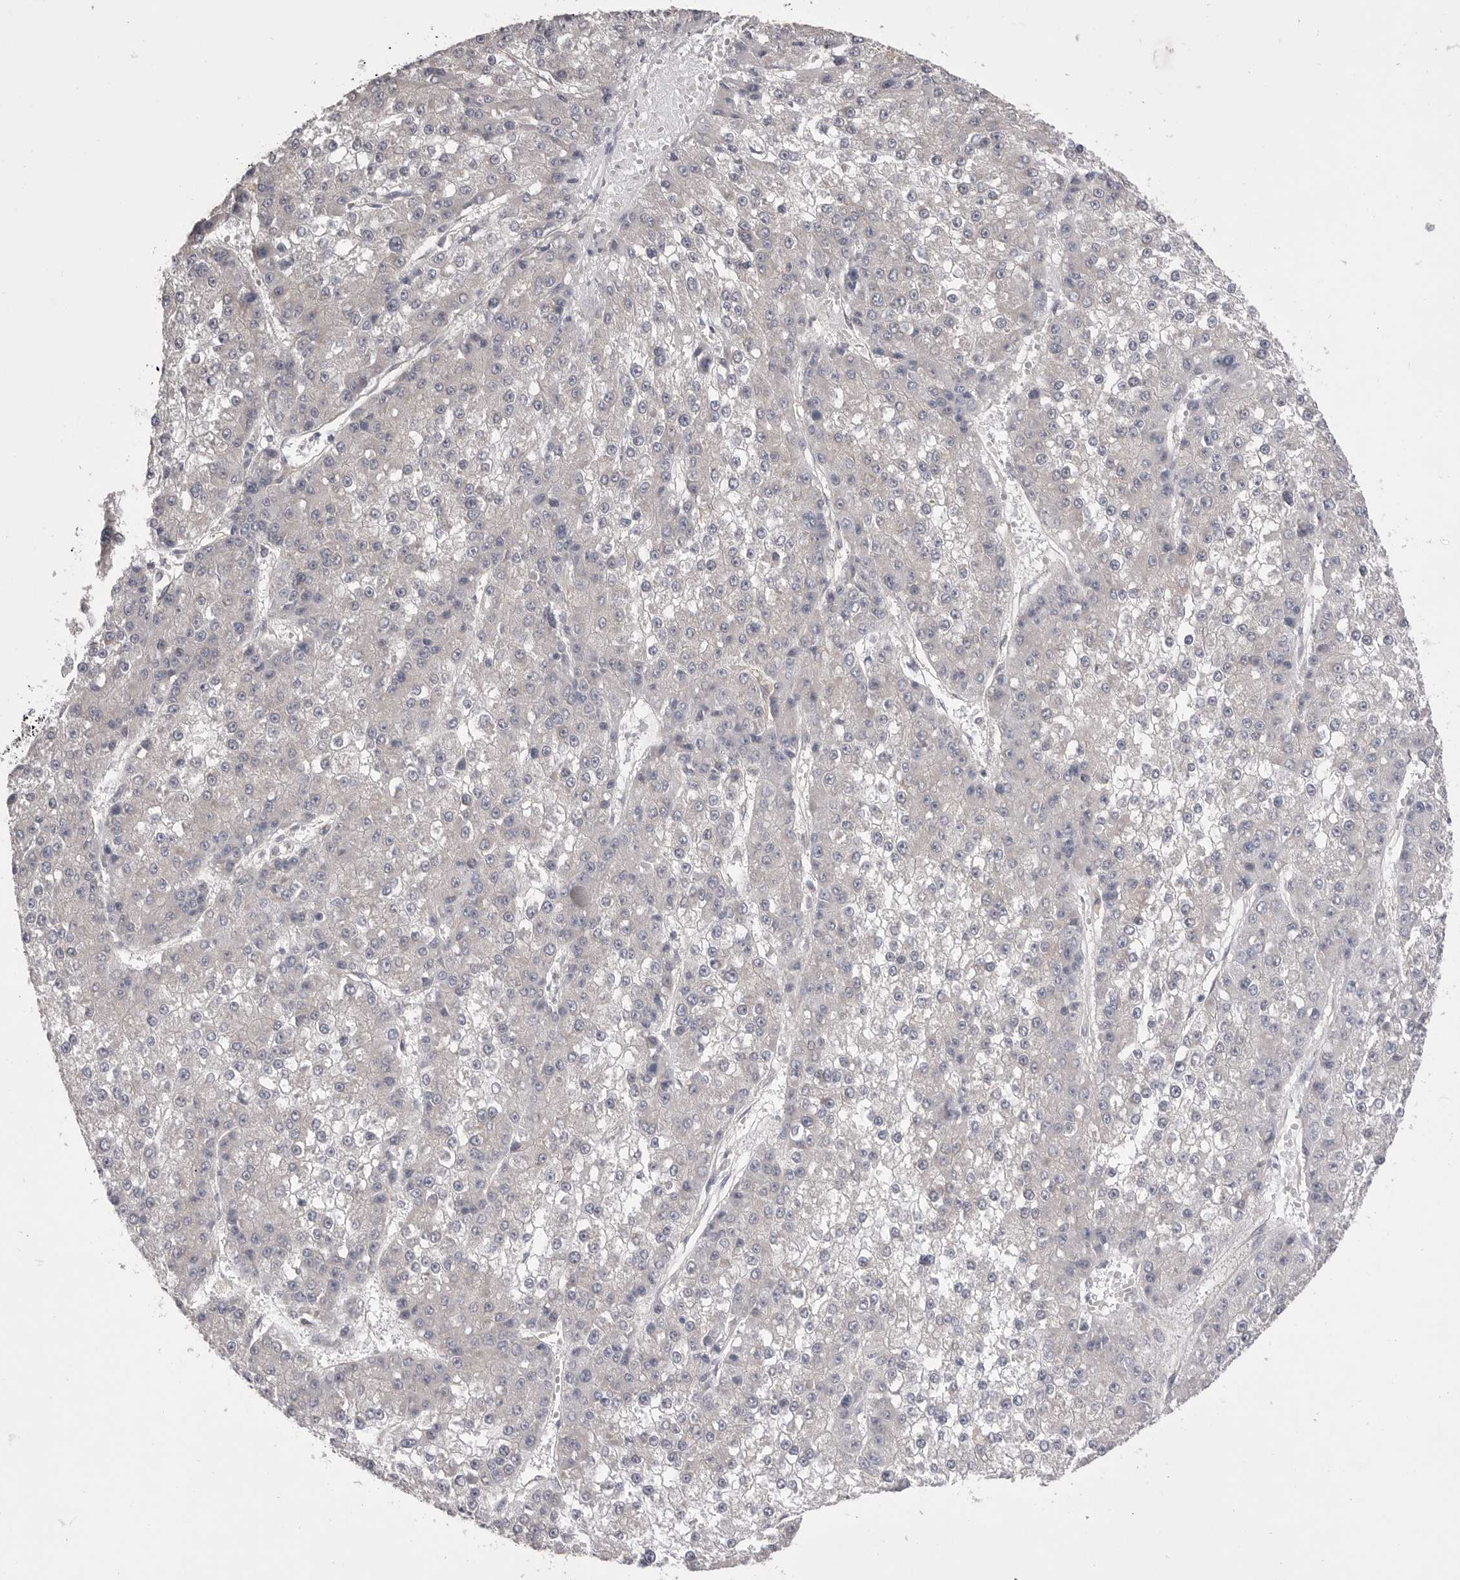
{"staining": {"intensity": "negative", "quantity": "none", "location": "none"}, "tissue": "liver cancer", "cell_type": "Tumor cells", "image_type": "cancer", "snomed": [{"axis": "morphology", "description": "Carcinoma, Hepatocellular, NOS"}, {"axis": "topography", "description": "Liver"}], "caption": "Immunohistochemistry (IHC) micrograph of human liver hepatocellular carcinoma stained for a protein (brown), which displays no expression in tumor cells. (Stains: DAB (3,3'-diaminobenzidine) immunohistochemistry with hematoxylin counter stain, Microscopy: brightfield microscopy at high magnification).", "gene": "VAC14", "patient": {"sex": "female", "age": 73}}